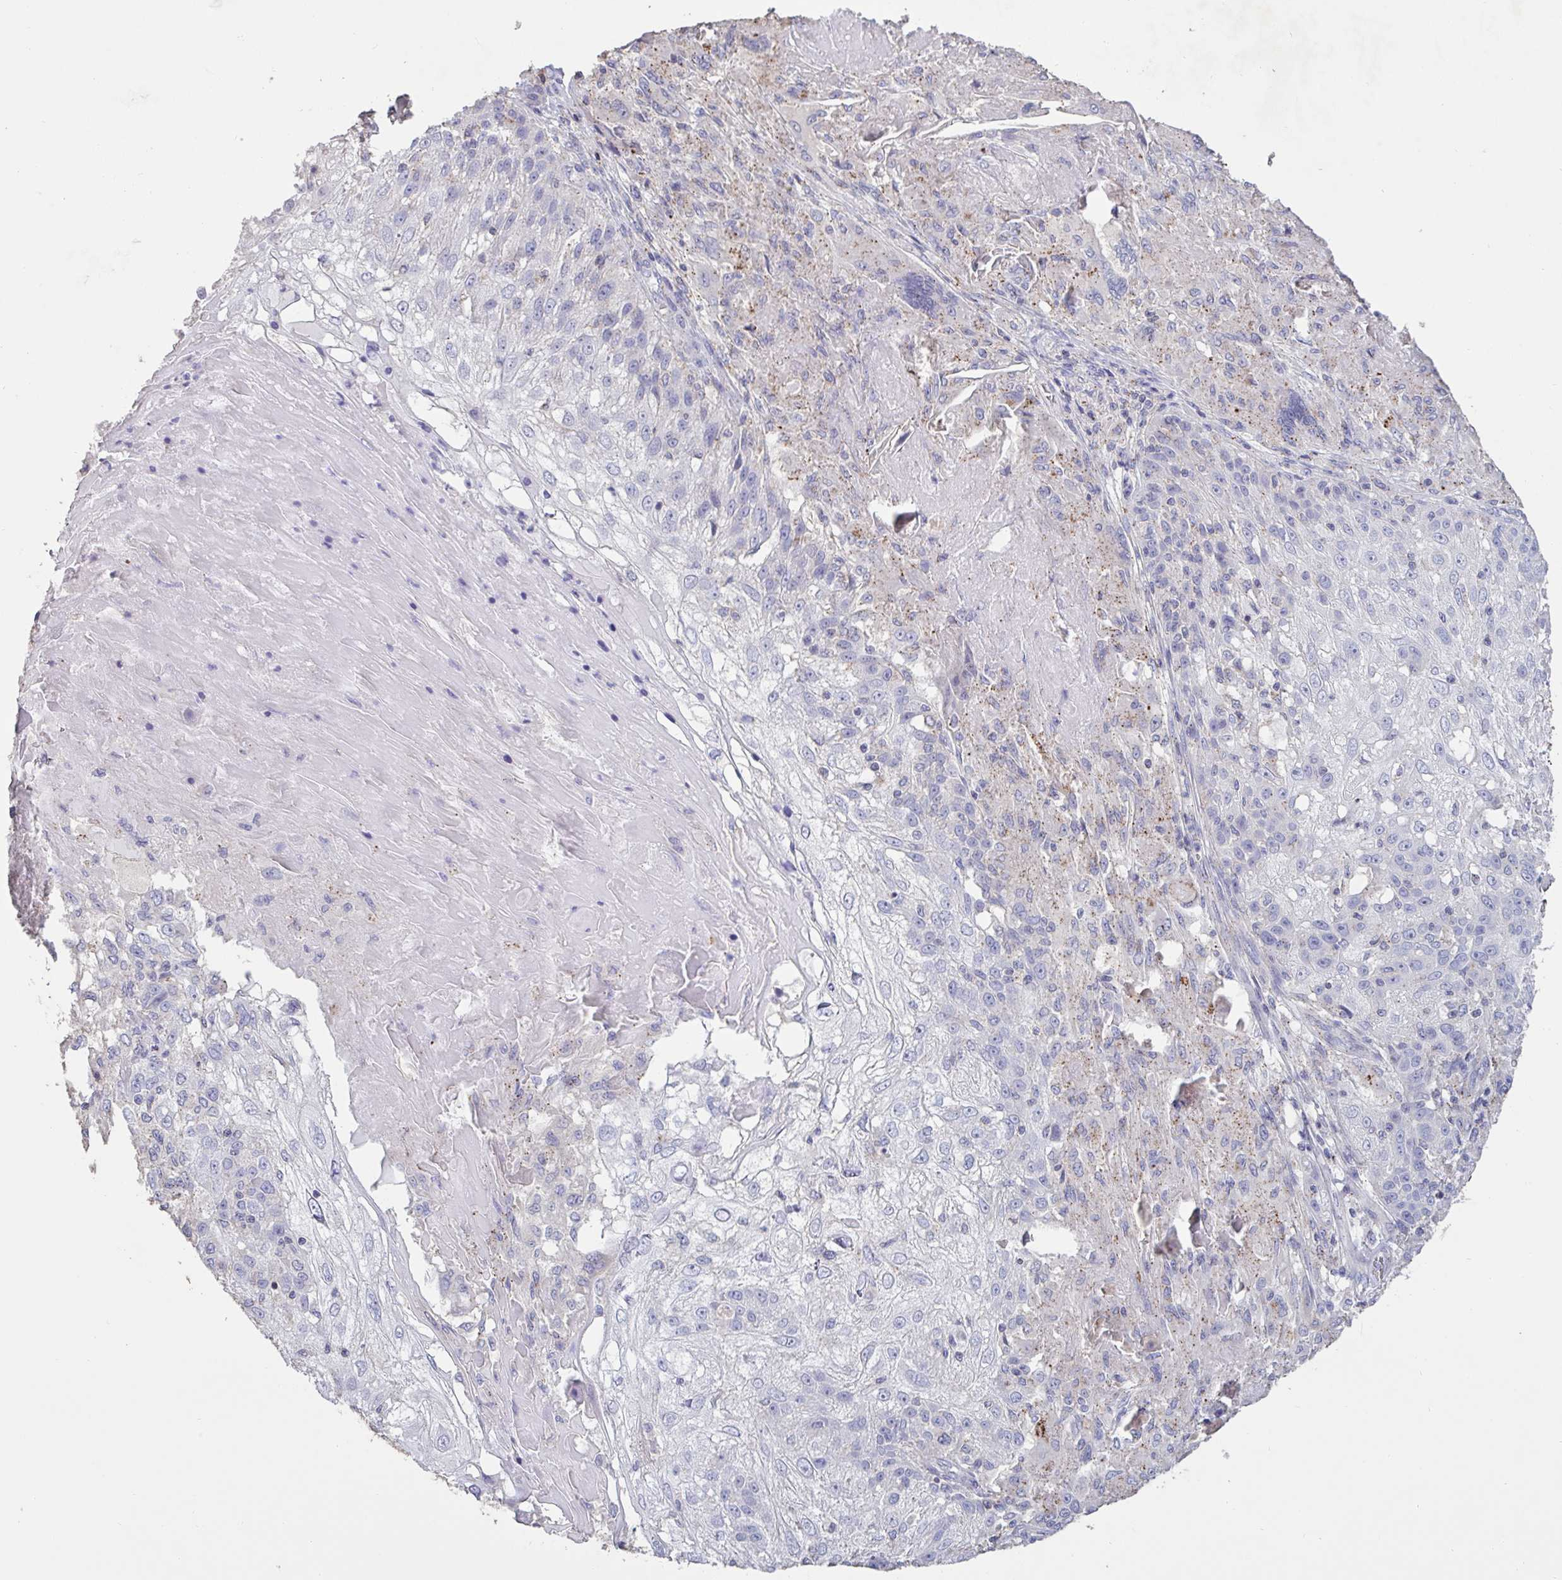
{"staining": {"intensity": "weak", "quantity": "25%-75%", "location": "cytoplasmic/membranous"}, "tissue": "skin cancer", "cell_type": "Tumor cells", "image_type": "cancer", "snomed": [{"axis": "morphology", "description": "Normal tissue, NOS"}, {"axis": "morphology", "description": "Squamous cell carcinoma, NOS"}, {"axis": "topography", "description": "Skin"}], "caption": "A brown stain shows weak cytoplasmic/membranous positivity of a protein in human squamous cell carcinoma (skin) tumor cells.", "gene": "CHMP5", "patient": {"sex": "female", "age": 83}}